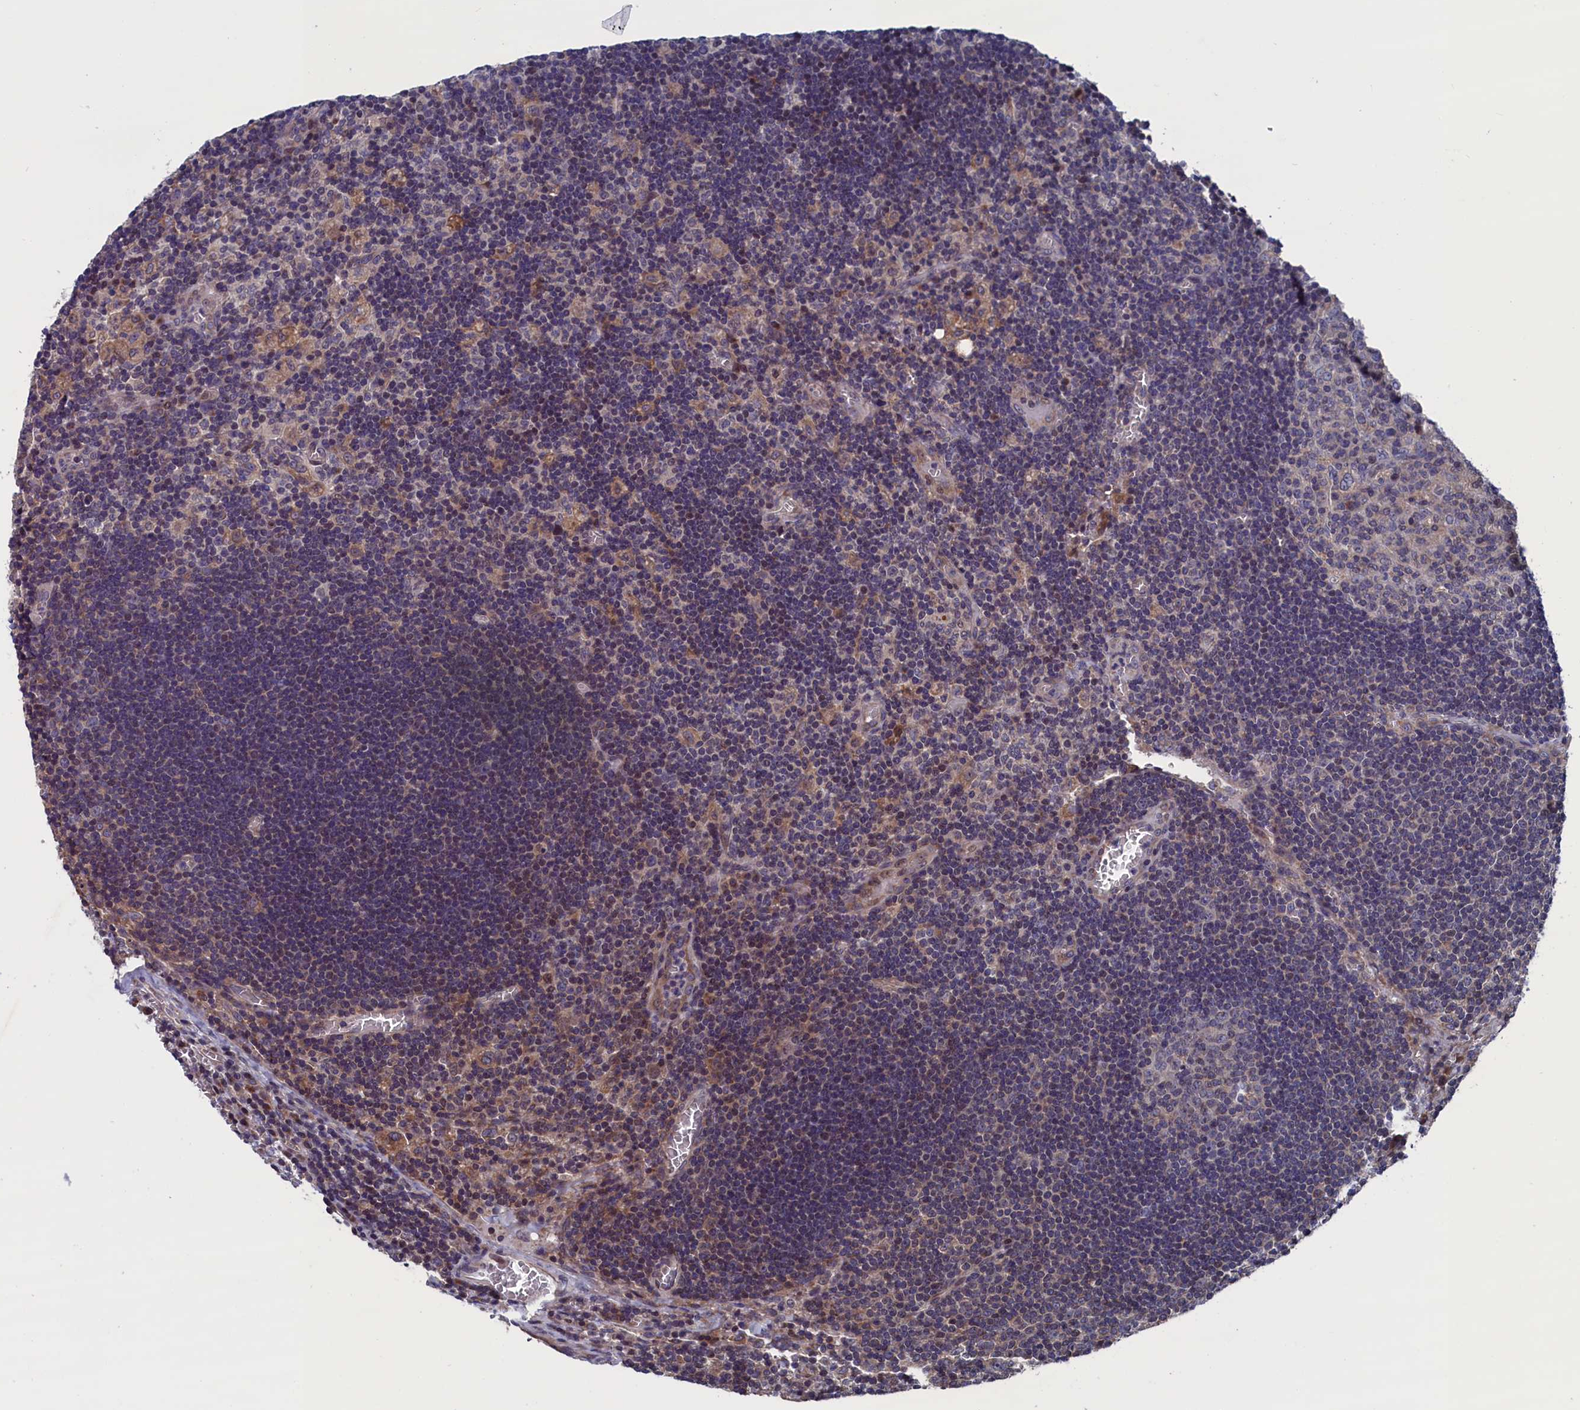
{"staining": {"intensity": "negative", "quantity": "none", "location": "none"}, "tissue": "lymph node", "cell_type": "Germinal center cells", "image_type": "normal", "snomed": [{"axis": "morphology", "description": "Normal tissue, NOS"}, {"axis": "topography", "description": "Lymph node"}], "caption": "Lymph node stained for a protein using immunohistochemistry (IHC) exhibits no expression germinal center cells.", "gene": "SPATA13", "patient": {"sex": "female", "age": 73}}